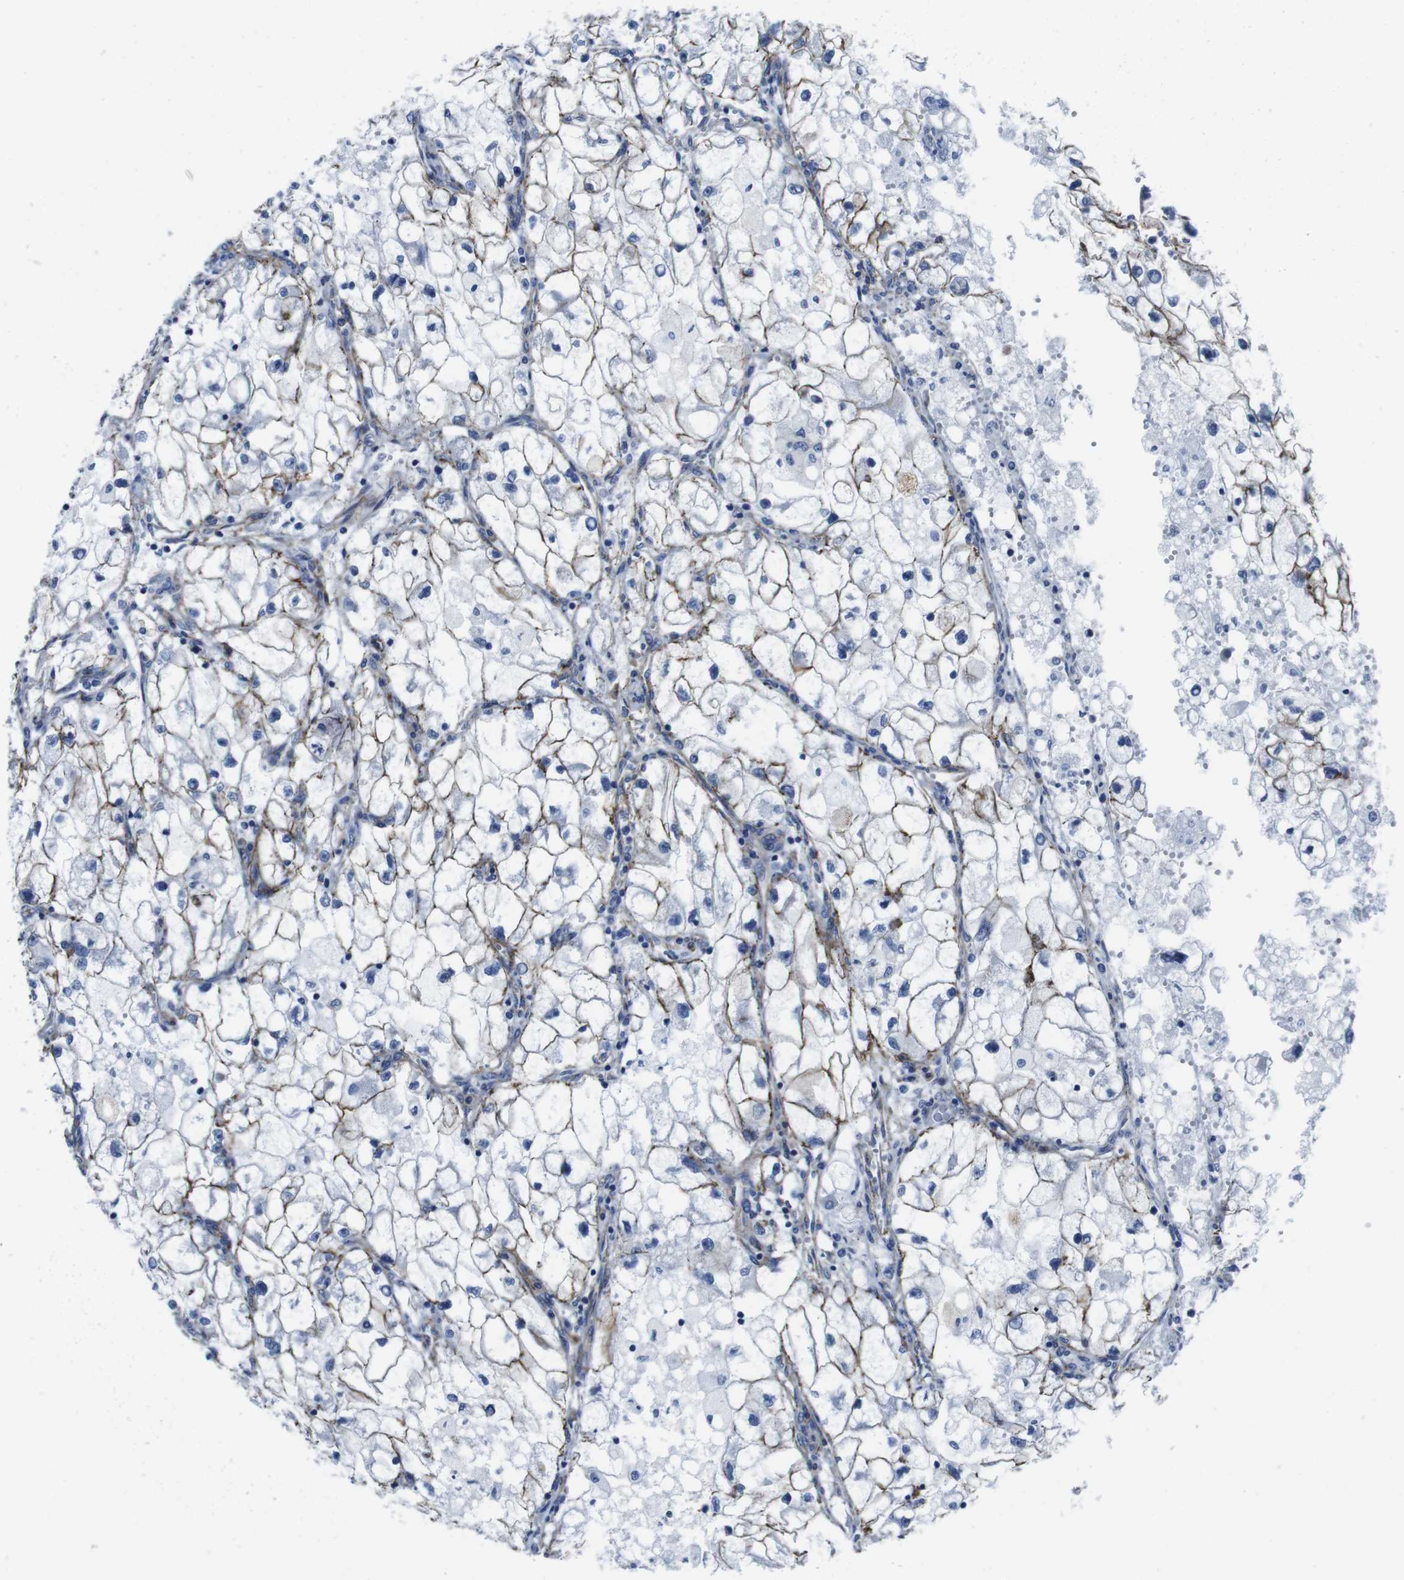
{"staining": {"intensity": "moderate", "quantity": "25%-75%", "location": "cytoplasmic/membranous"}, "tissue": "renal cancer", "cell_type": "Tumor cells", "image_type": "cancer", "snomed": [{"axis": "morphology", "description": "Adenocarcinoma, NOS"}, {"axis": "topography", "description": "Kidney"}], "caption": "Protein staining exhibits moderate cytoplasmic/membranous positivity in about 25%-75% of tumor cells in renal cancer.", "gene": "NUMB", "patient": {"sex": "female", "age": 70}}